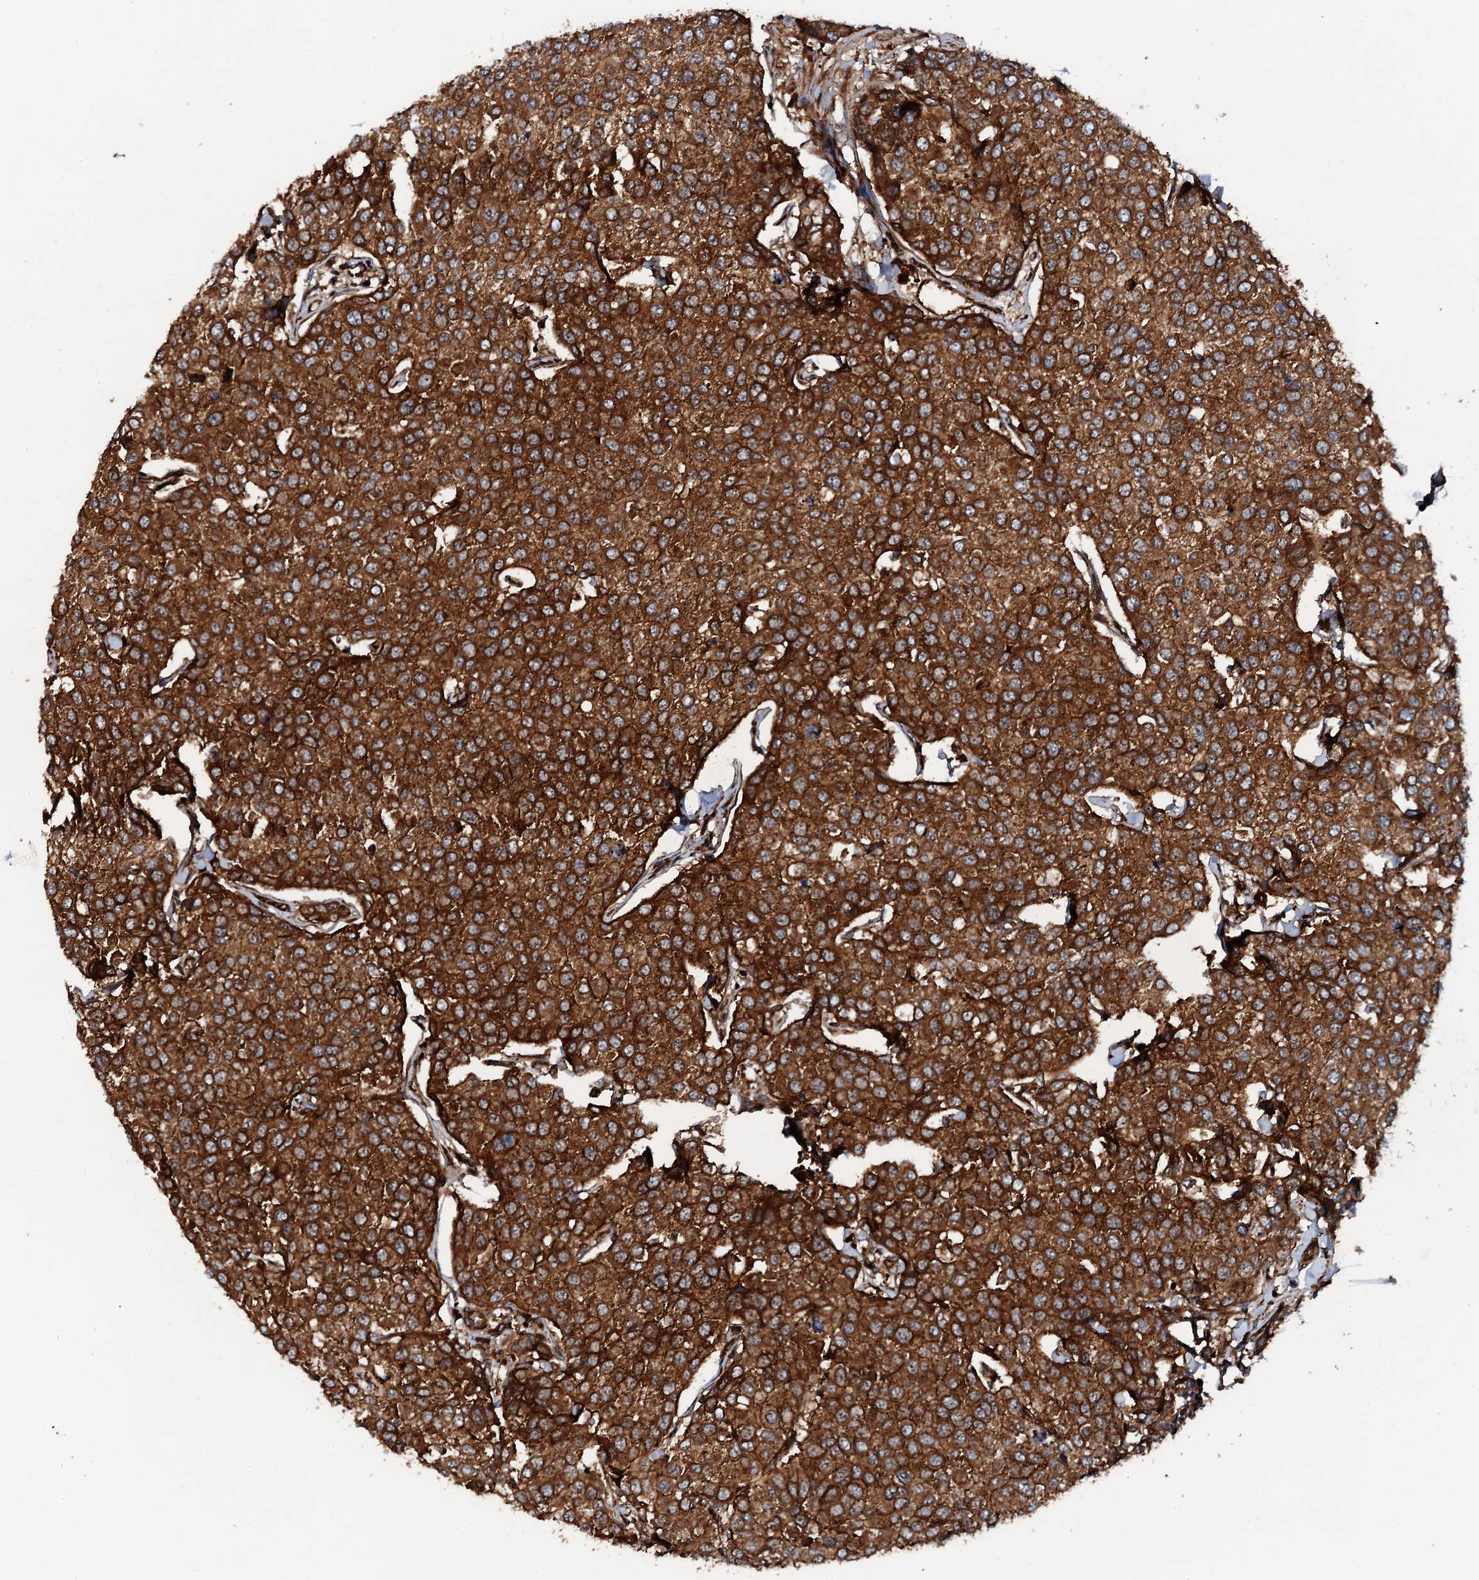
{"staining": {"intensity": "strong", "quantity": ">75%", "location": "cytoplasmic/membranous"}, "tissue": "breast cancer", "cell_type": "Tumor cells", "image_type": "cancer", "snomed": [{"axis": "morphology", "description": "Duct carcinoma"}, {"axis": "topography", "description": "Breast"}], "caption": "Immunohistochemistry of human breast cancer (intraductal carcinoma) exhibits high levels of strong cytoplasmic/membranous positivity in about >75% of tumor cells. The protein of interest is stained brown, and the nuclei are stained in blue (DAB (3,3'-diaminobenzidine) IHC with brightfield microscopy, high magnification).", "gene": "FLYWCH1", "patient": {"sex": "female", "age": 55}}